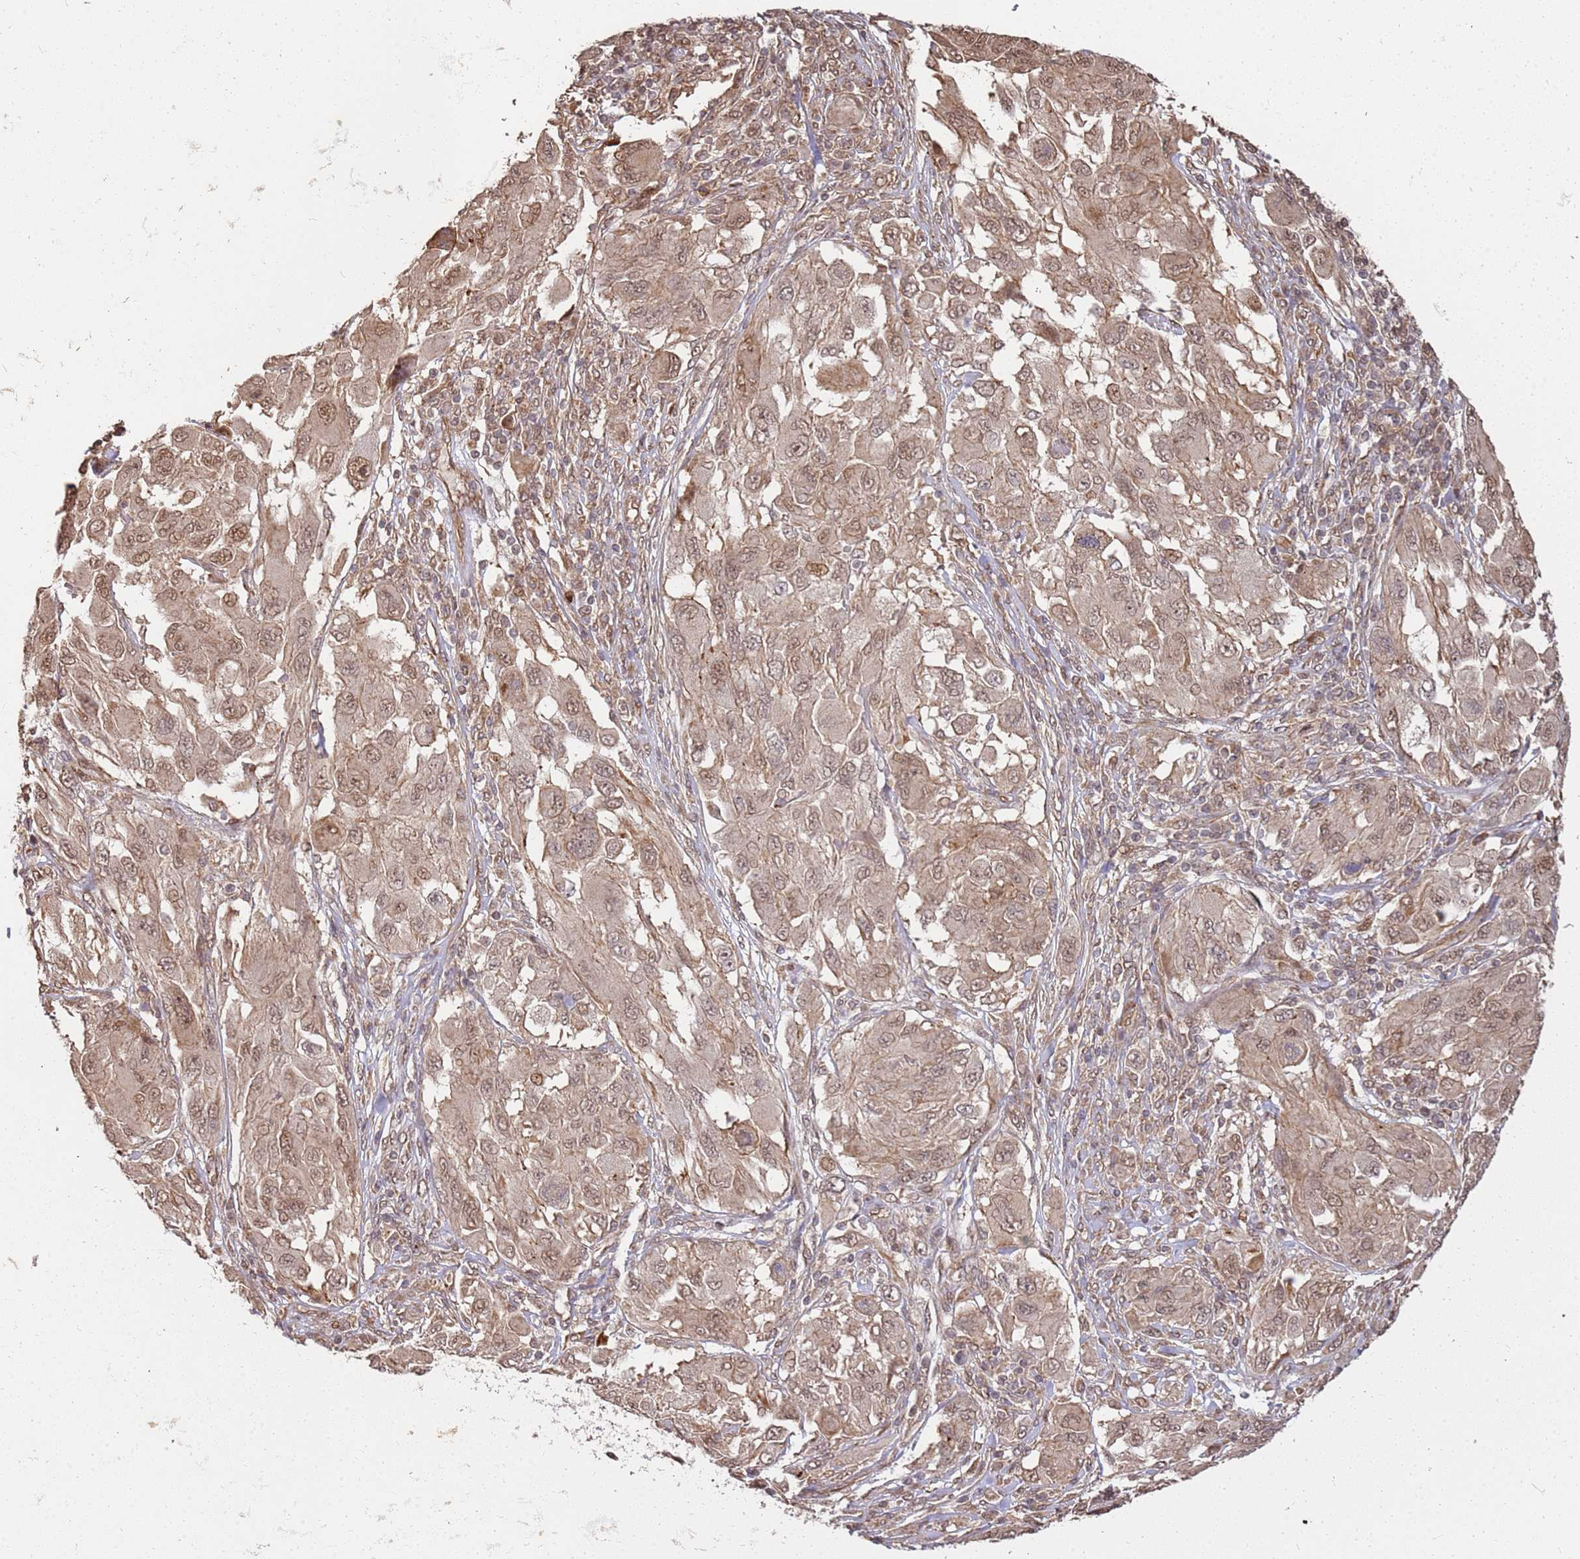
{"staining": {"intensity": "moderate", "quantity": ">75%", "location": "nuclear"}, "tissue": "melanoma", "cell_type": "Tumor cells", "image_type": "cancer", "snomed": [{"axis": "morphology", "description": "Malignant melanoma, NOS"}, {"axis": "topography", "description": "Skin"}], "caption": "IHC photomicrograph of neoplastic tissue: melanoma stained using IHC exhibits medium levels of moderate protein expression localized specifically in the nuclear of tumor cells, appearing as a nuclear brown color.", "gene": "ST18", "patient": {"sex": "female", "age": 91}}